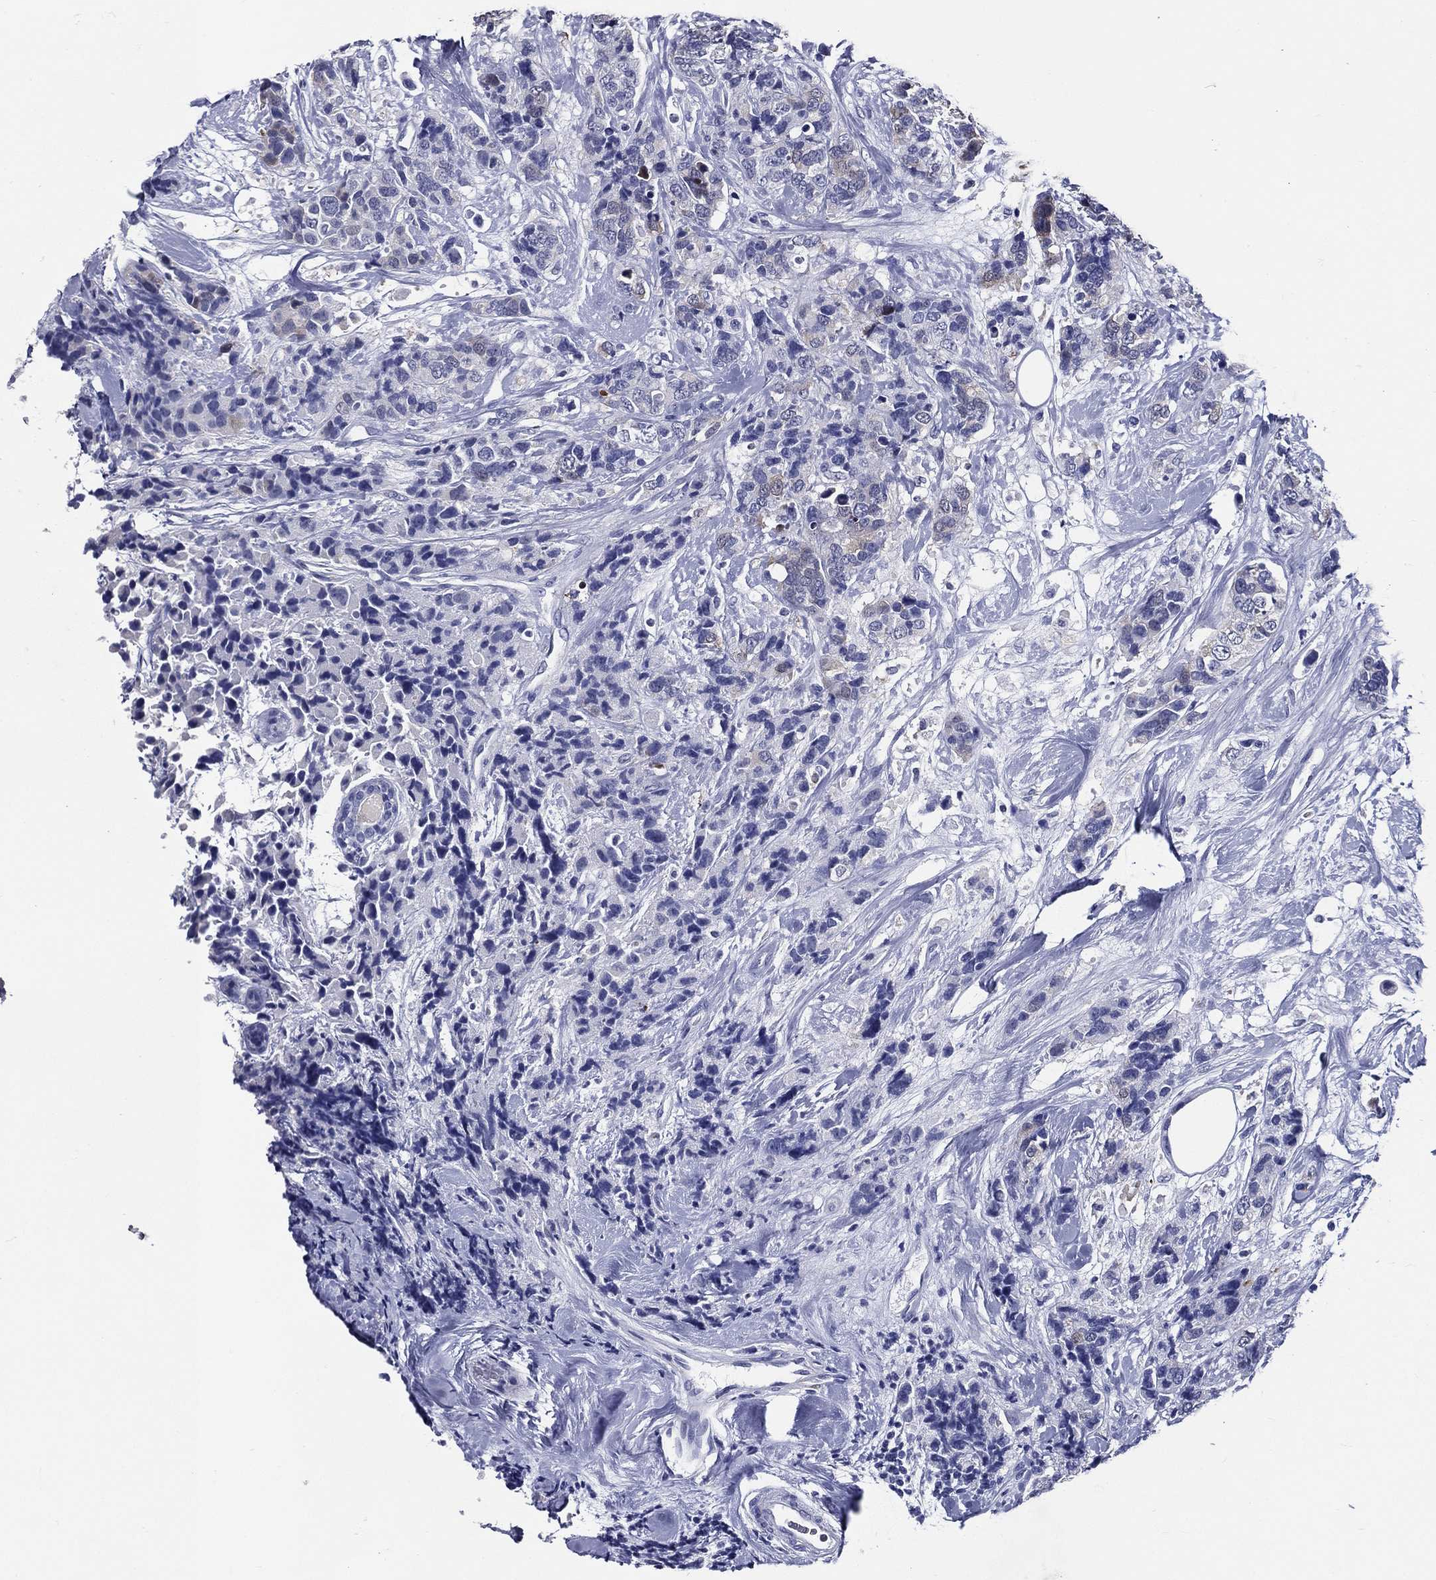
{"staining": {"intensity": "negative", "quantity": "none", "location": "none"}, "tissue": "breast cancer", "cell_type": "Tumor cells", "image_type": "cancer", "snomed": [{"axis": "morphology", "description": "Lobular carcinoma"}, {"axis": "topography", "description": "Breast"}], "caption": "This is an IHC micrograph of lobular carcinoma (breast). There is no staining in tumor cells.", "gene": "ACE2", "patient": {"sex": "female", "age": 59}}